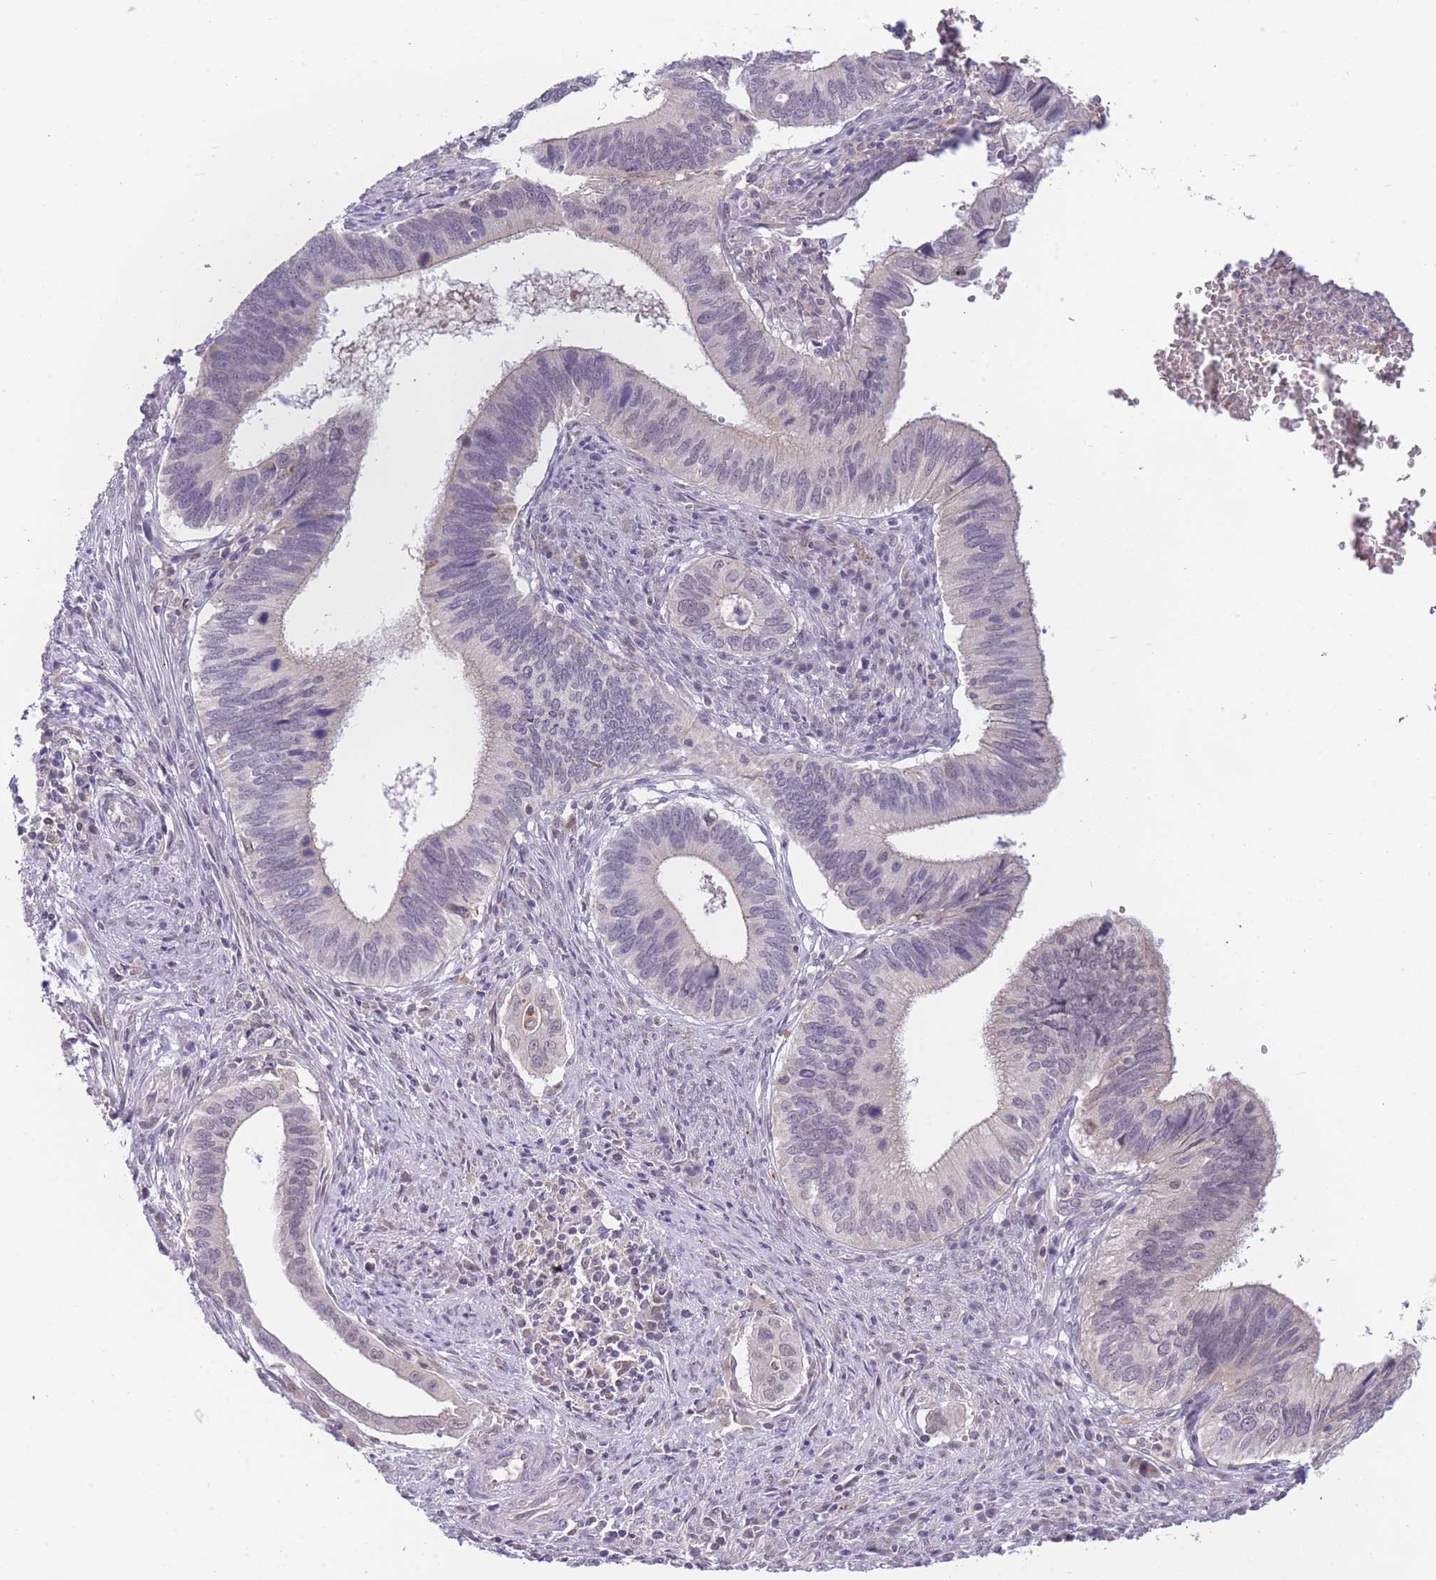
{"staining": {"intensity": "negative", "quantity": "none", "location": "none"}, "tissue": "cervical cancer", "cell_type": "Tumor cells", "image_type": "cancer", "snomed": [{"axis": "morphology", "description": "Adenocarcinoma, NOS"}, {"axis": "topography", "description": "Cervix"}], "caption": "Cervical cancer stained for a protein using IHC reveals no staining tumor cells.", "gene": "GOLGA6L25", "patient": {"sex": "female", "age": 42}}